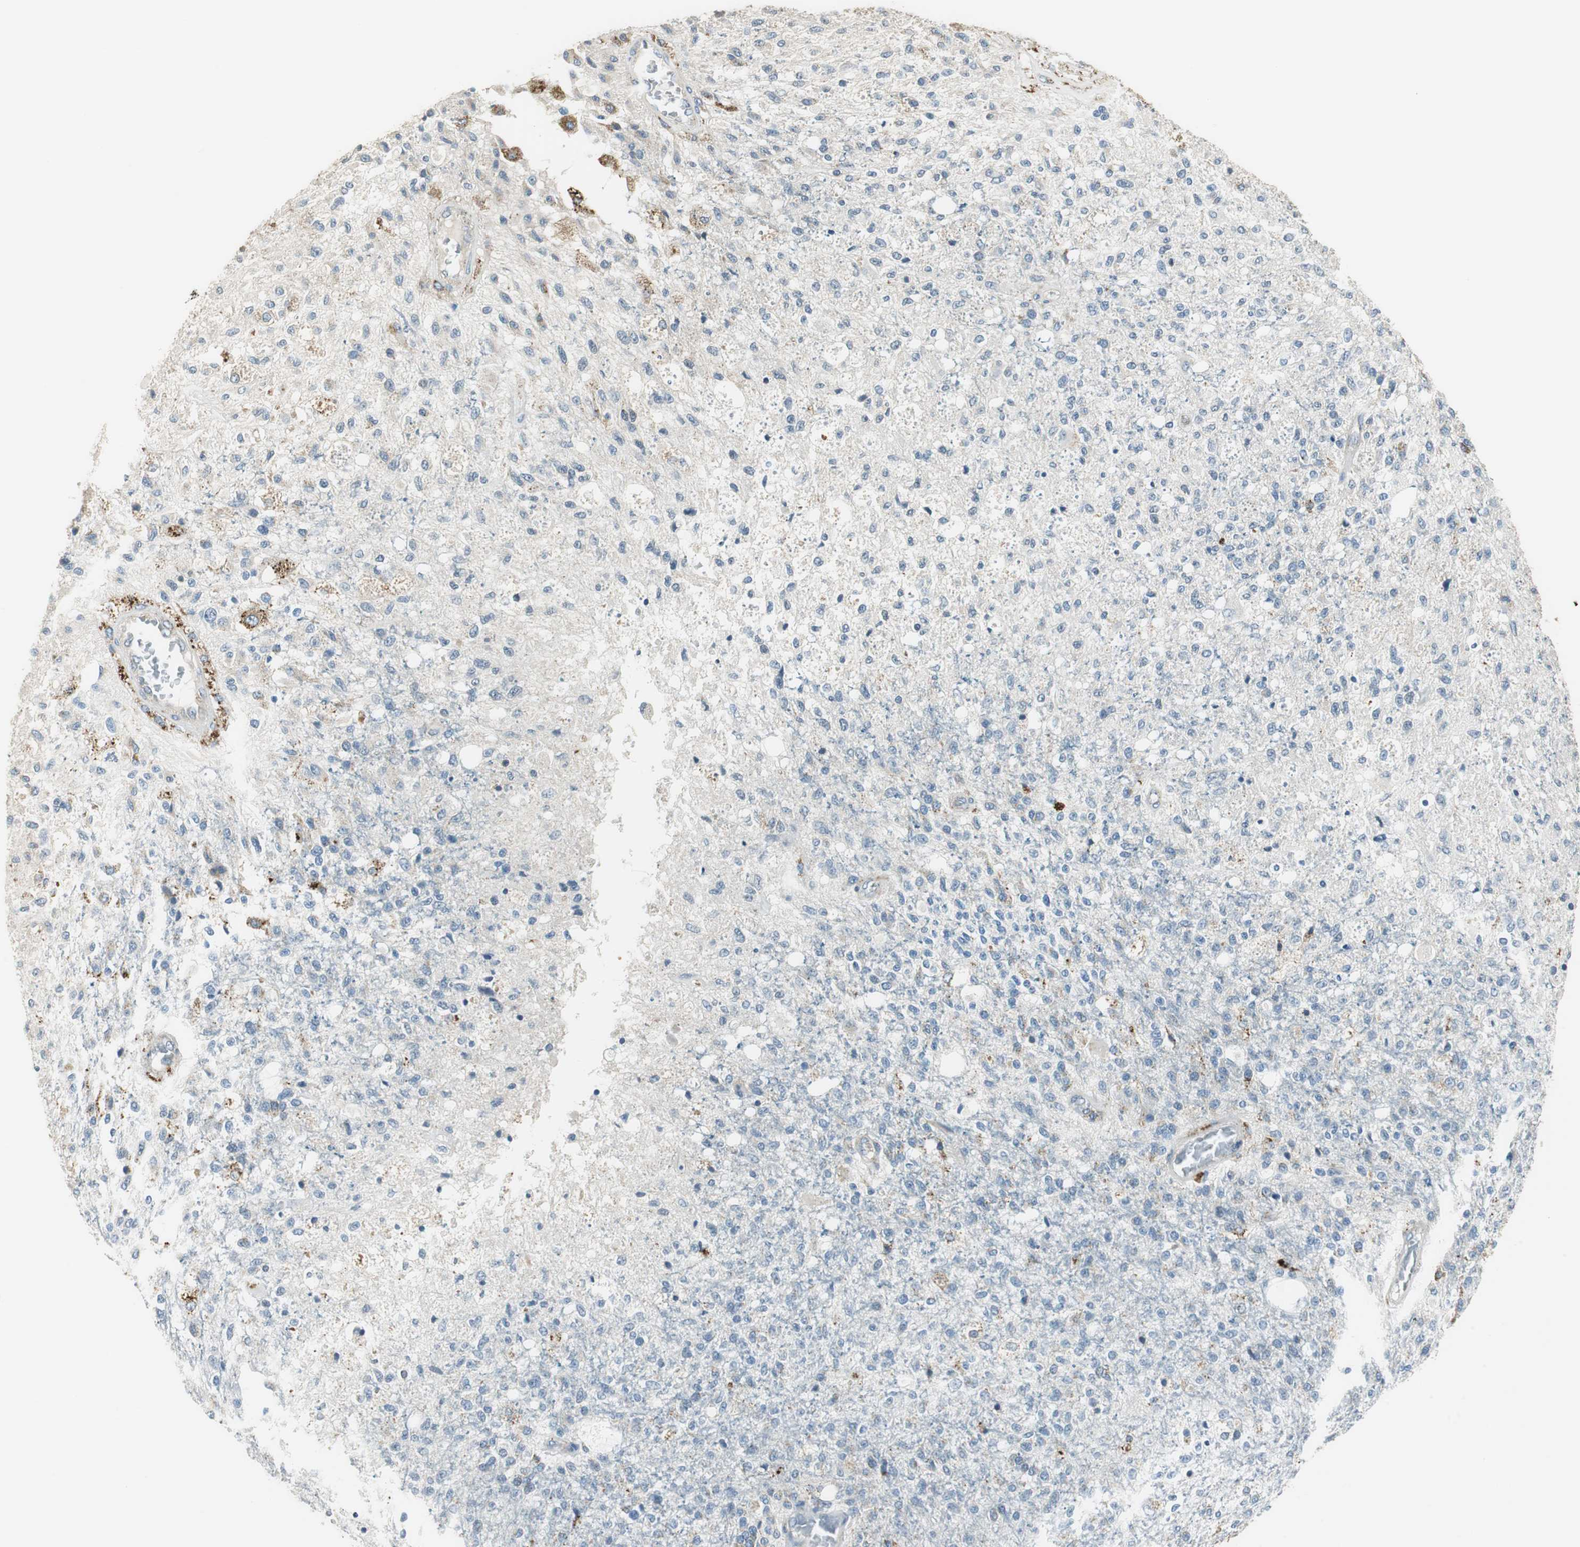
{"staining": {"intensity": "weak", "quantity": "<25%", "location": "cytoplasmic/membranous"}, "tissue": "glioma", "cell_type": "Tumor cells", "image_type": "cancer", "snomed": [{"axis": "morphology", "description": "Normal tissue, NOS"}, {"axis": "morphology", "description": "Glioma, malignant, High grade"}, {"axis": "topography", "description": "Cerebral cortex"}], "caption": "Malignant glioma (high-grade) was stained to show a protein in brown. There is no significant positivity in tumor cells.", "gene": "NCK1", "patient": {"sex": "male", "age": 77}}